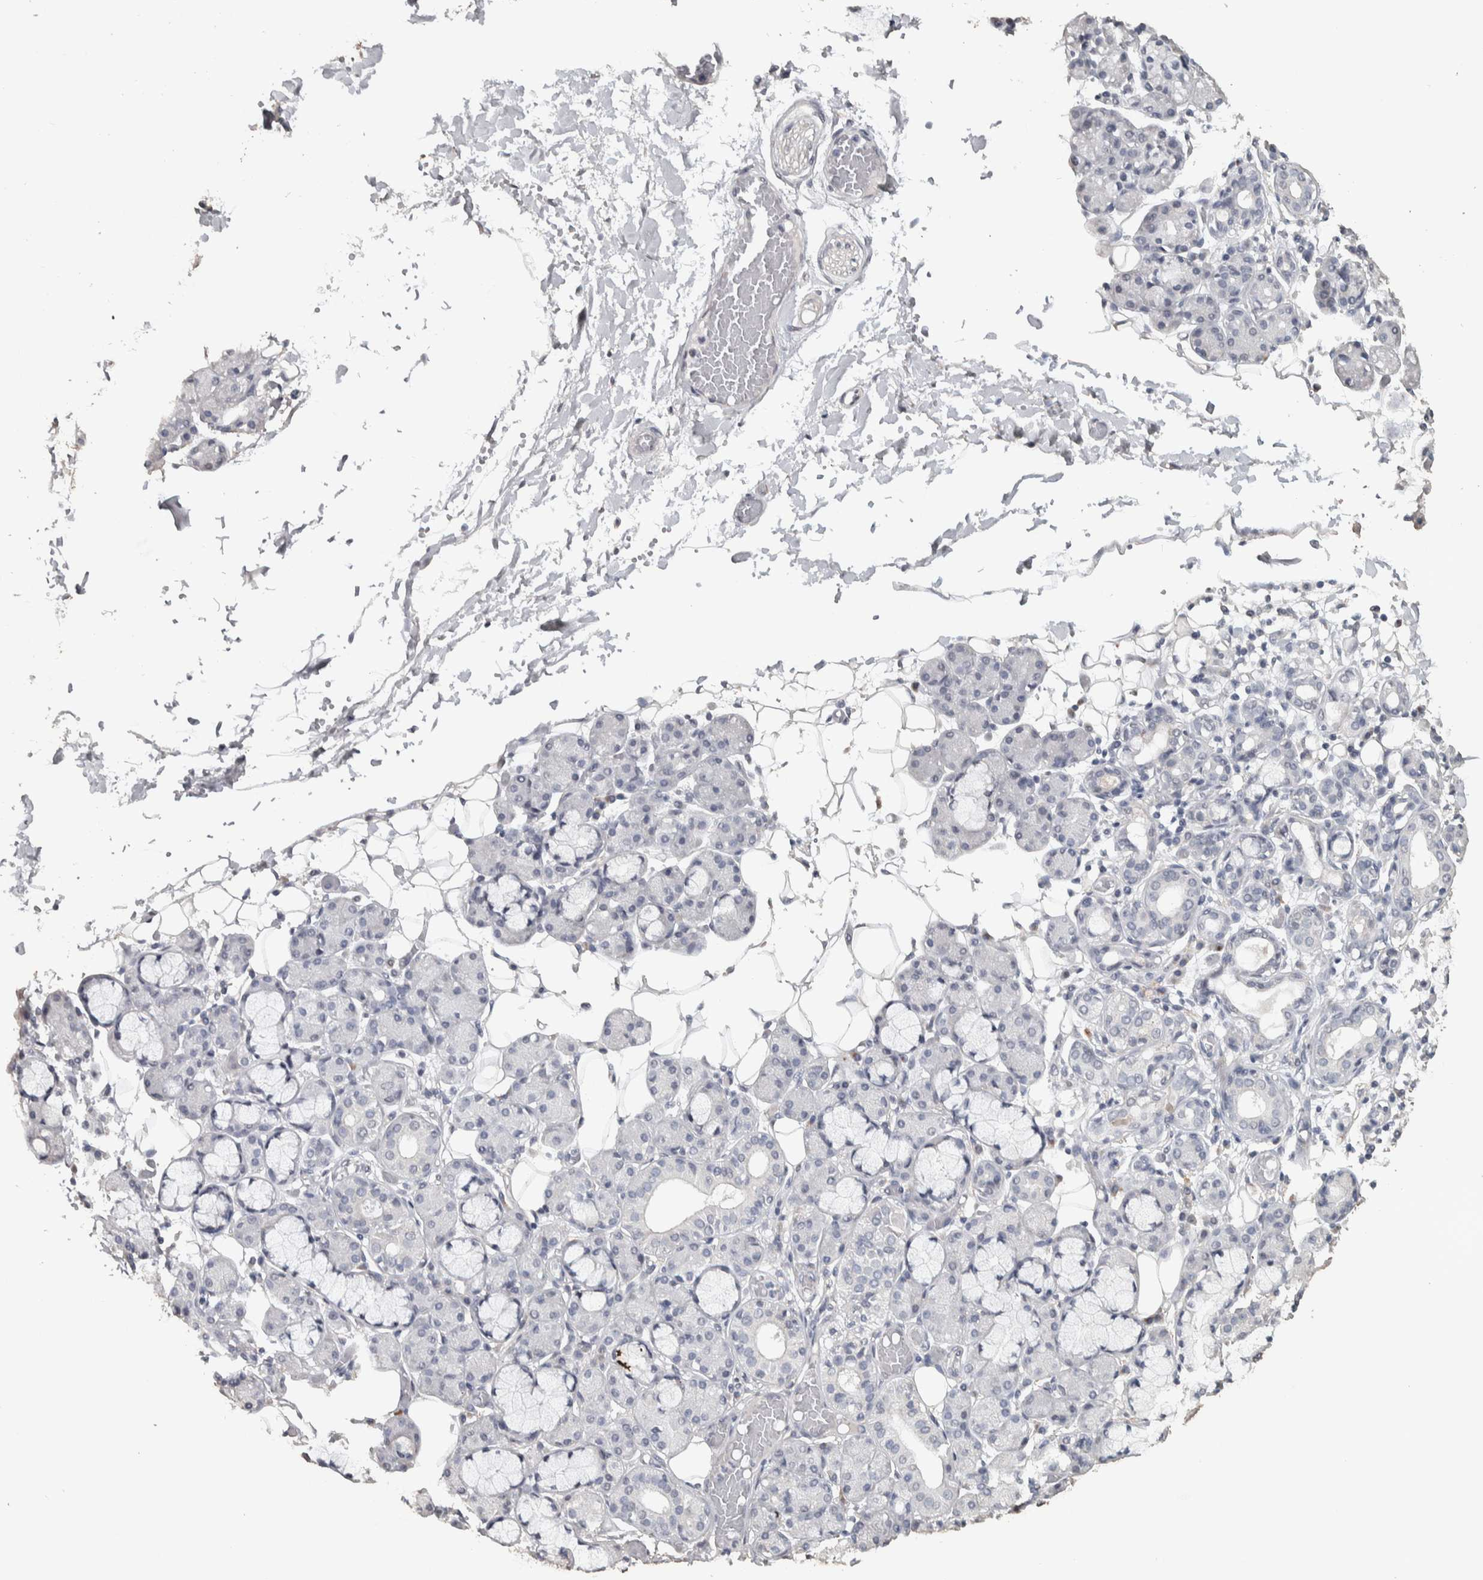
{"staining": {"intensity": "negative", "quantity": "none", "location": "none"}, "tissue": "salivary gland", "cell_type": "Glandular cells", "image_type": "normal", "snomed": [{"axis": "morphology", "description": "Normal tissue, NOS"}, {"axis": "topography", "description": "Salivary gland"}], "caption": "High power microscopy histopathology image of an IHC image of benign salivary gland, revealing no significant staining in glandular cells. Brightfield microscopy of immunohistochemistry (IHC) stained with DAB (3,3'-diaminobenzidine) (brown) and hematoxylin (blue), captured at high magnification.", "gene": "NECAB1", "patient": {"sex": "male", "age": 63}}